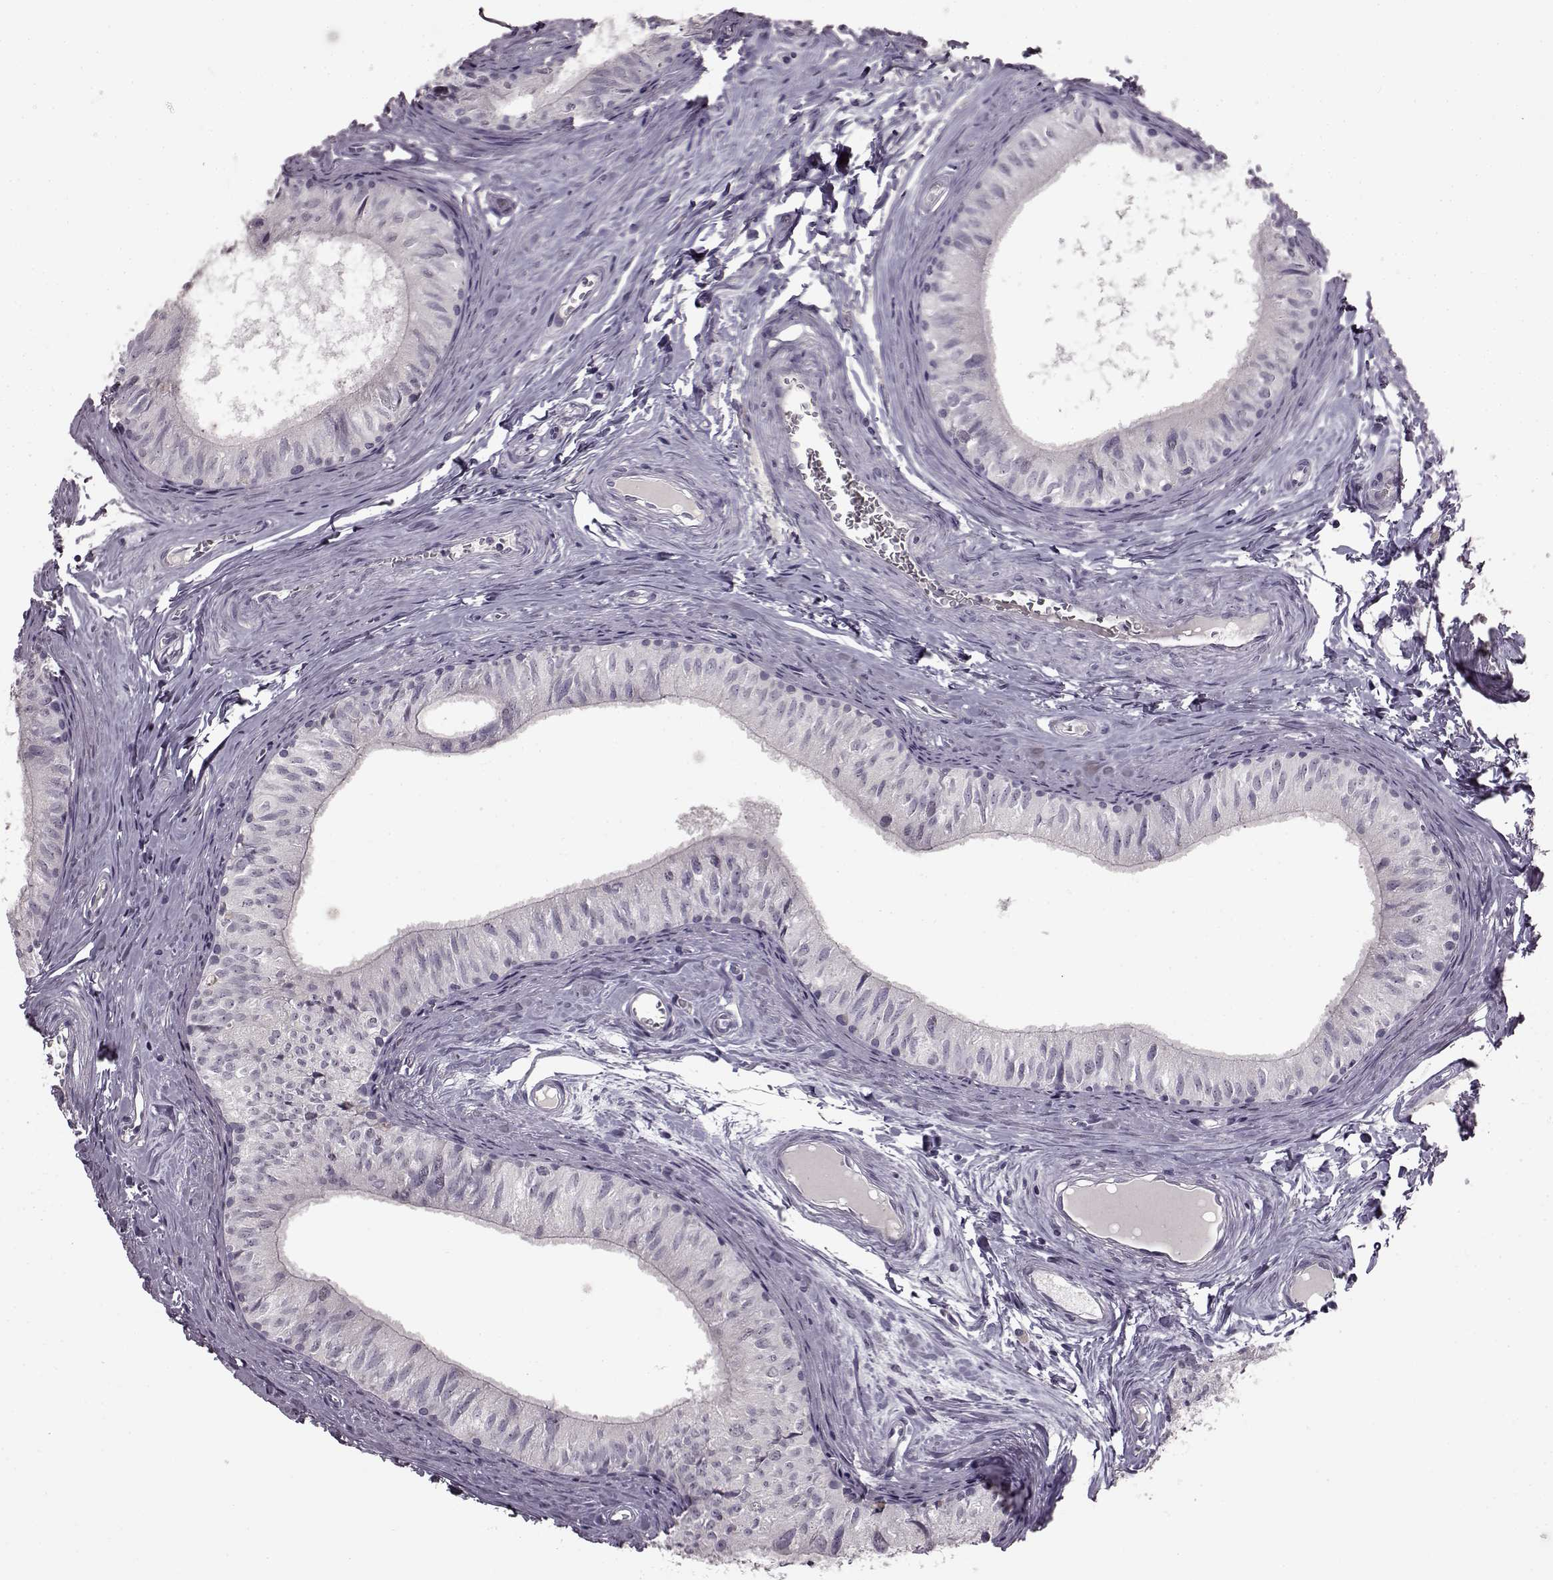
{"staining": {"intensity": "negative", "quantity": "none", "location": "none"}, "tissue": "epididymis", "cell_type": "Glandular cells", "image_type": "normal", "snomed": [{"axis": "morphology", "description": "Normal tissue, NOS"}, {"axis": "topography", "description": "Epididymis"}], "caption": "This histopathology image is of normal epididymis stained with IHC to label a protein in brown with the nuclei are counter-stained blue. There is no staining in glandular cells. Nuclei are stained in blue.", "gene": "LHB", "patient": {"sex": "male", "age": 52}}